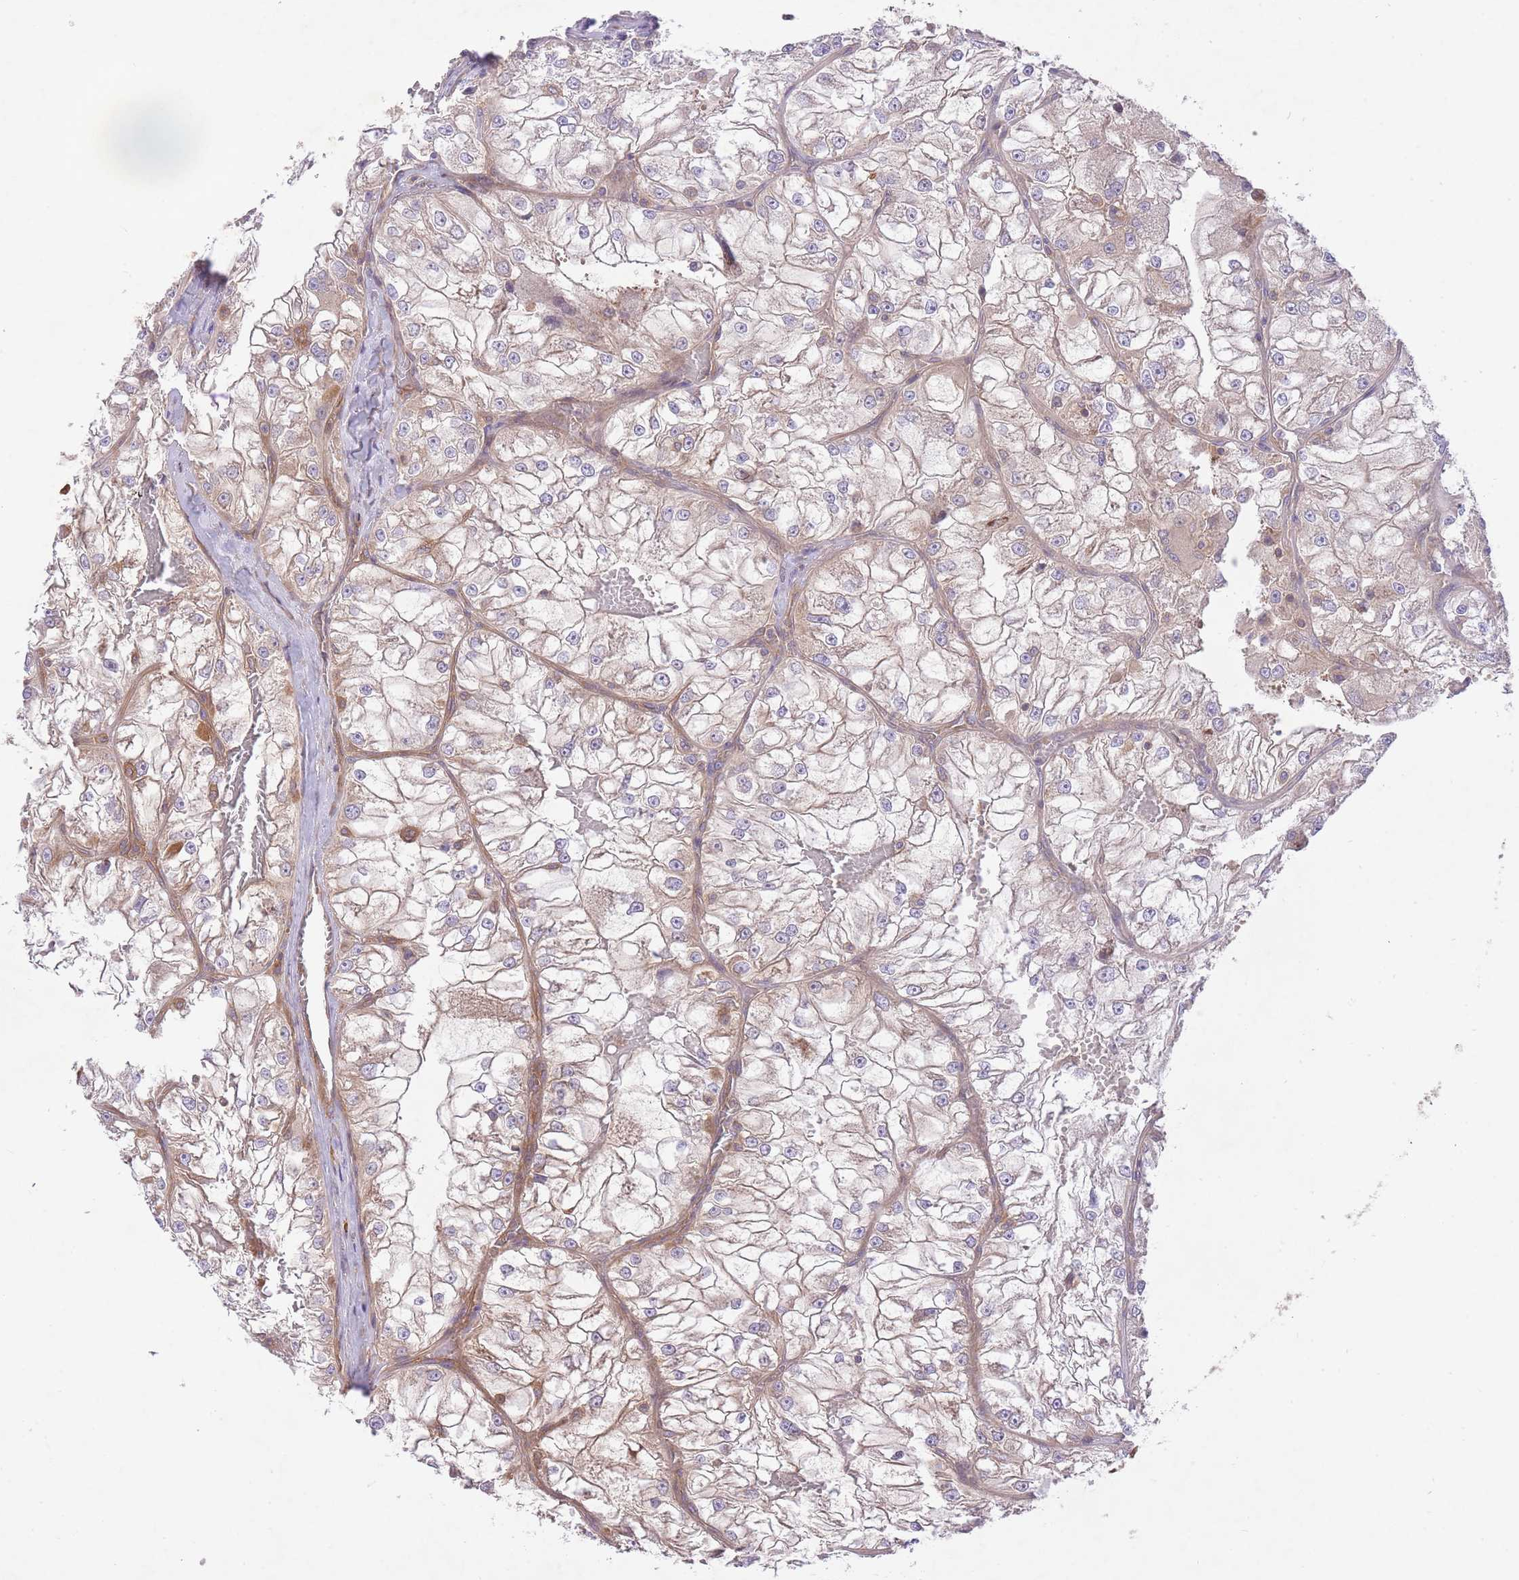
{"staining": {"intensity": "moderate", "quantity": "25%-75%", "location": "cytoplasmic/membranous"}, "tissue": "renal cancer", "cell_type": "Tumor cells", "image_type": "cancer", "snomed": [{"axis": "morphology", "description": "Adenocarcinoma, NOS"}, {"axis": "topography", "description": "Kidney"}], "caption": "This is a histology image of immunohistochemistry (IHC) staining of renal cancer (adenocarcinoma), which shows moderate positivity in the cytoplasmic/membranous of tumor cells.", "gene": "PREP", "patient": {"sex": "female", "age": 72}}